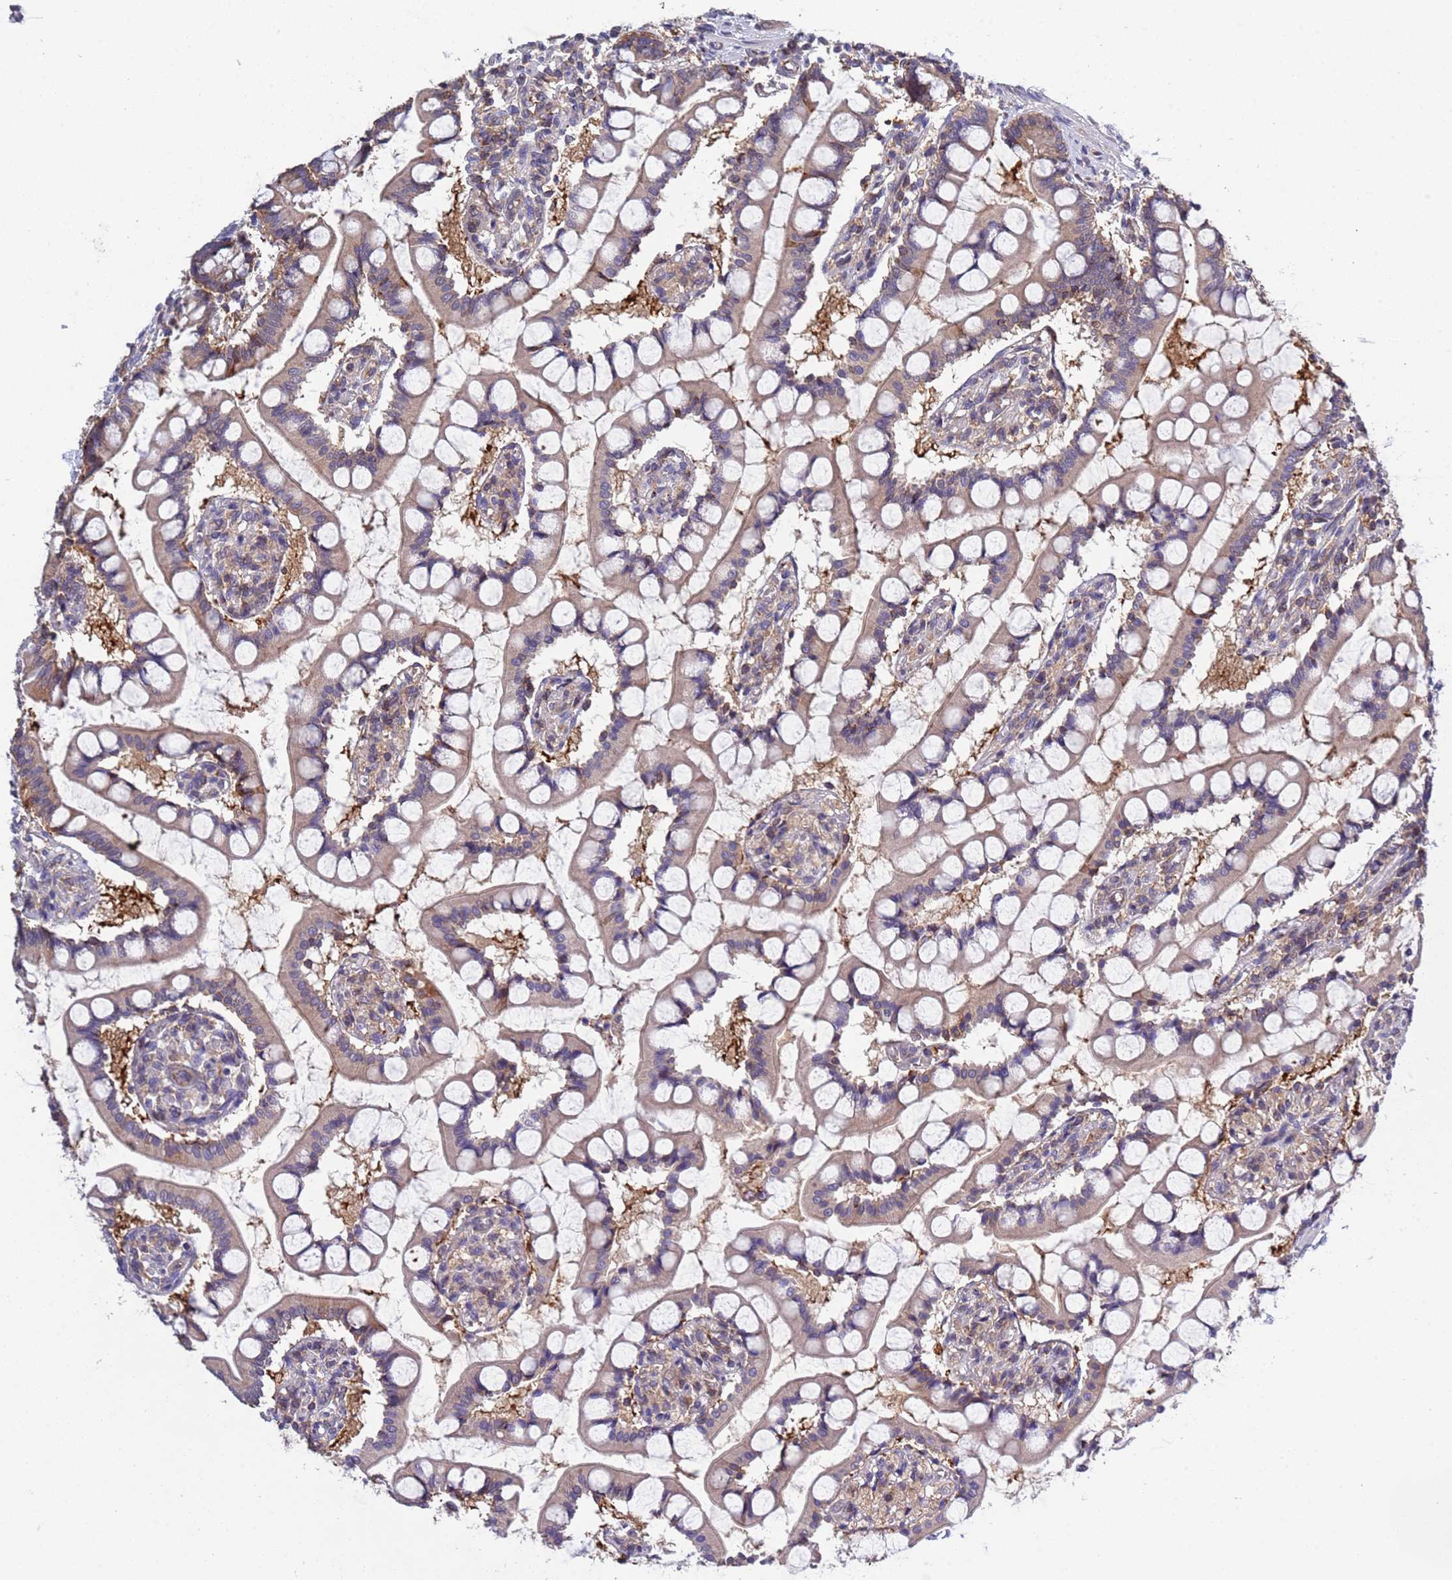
{"staining": {"intensity": "moderate", "quantity": "25%-75%", "location": "cytoplasmic/membranous"}, "tissue": "small intestine", "cell_type": "Glandular cells", "image_type": "normal", "snomed": [{"axis": "morphology", "description": "Normal tissue, NOS"}, {"axis": "topography", "description": "Small intestine"}], "caption": "IHC of unremarkable small intestine shows medium levels of moderate cytoplasmic/membranous staining in approximately 25%-75% of glandular cells. (IHC, brightfield microscopy, high magnification).", "gene": "PARP16", "patient": {"sex": "male", "age": 52}}